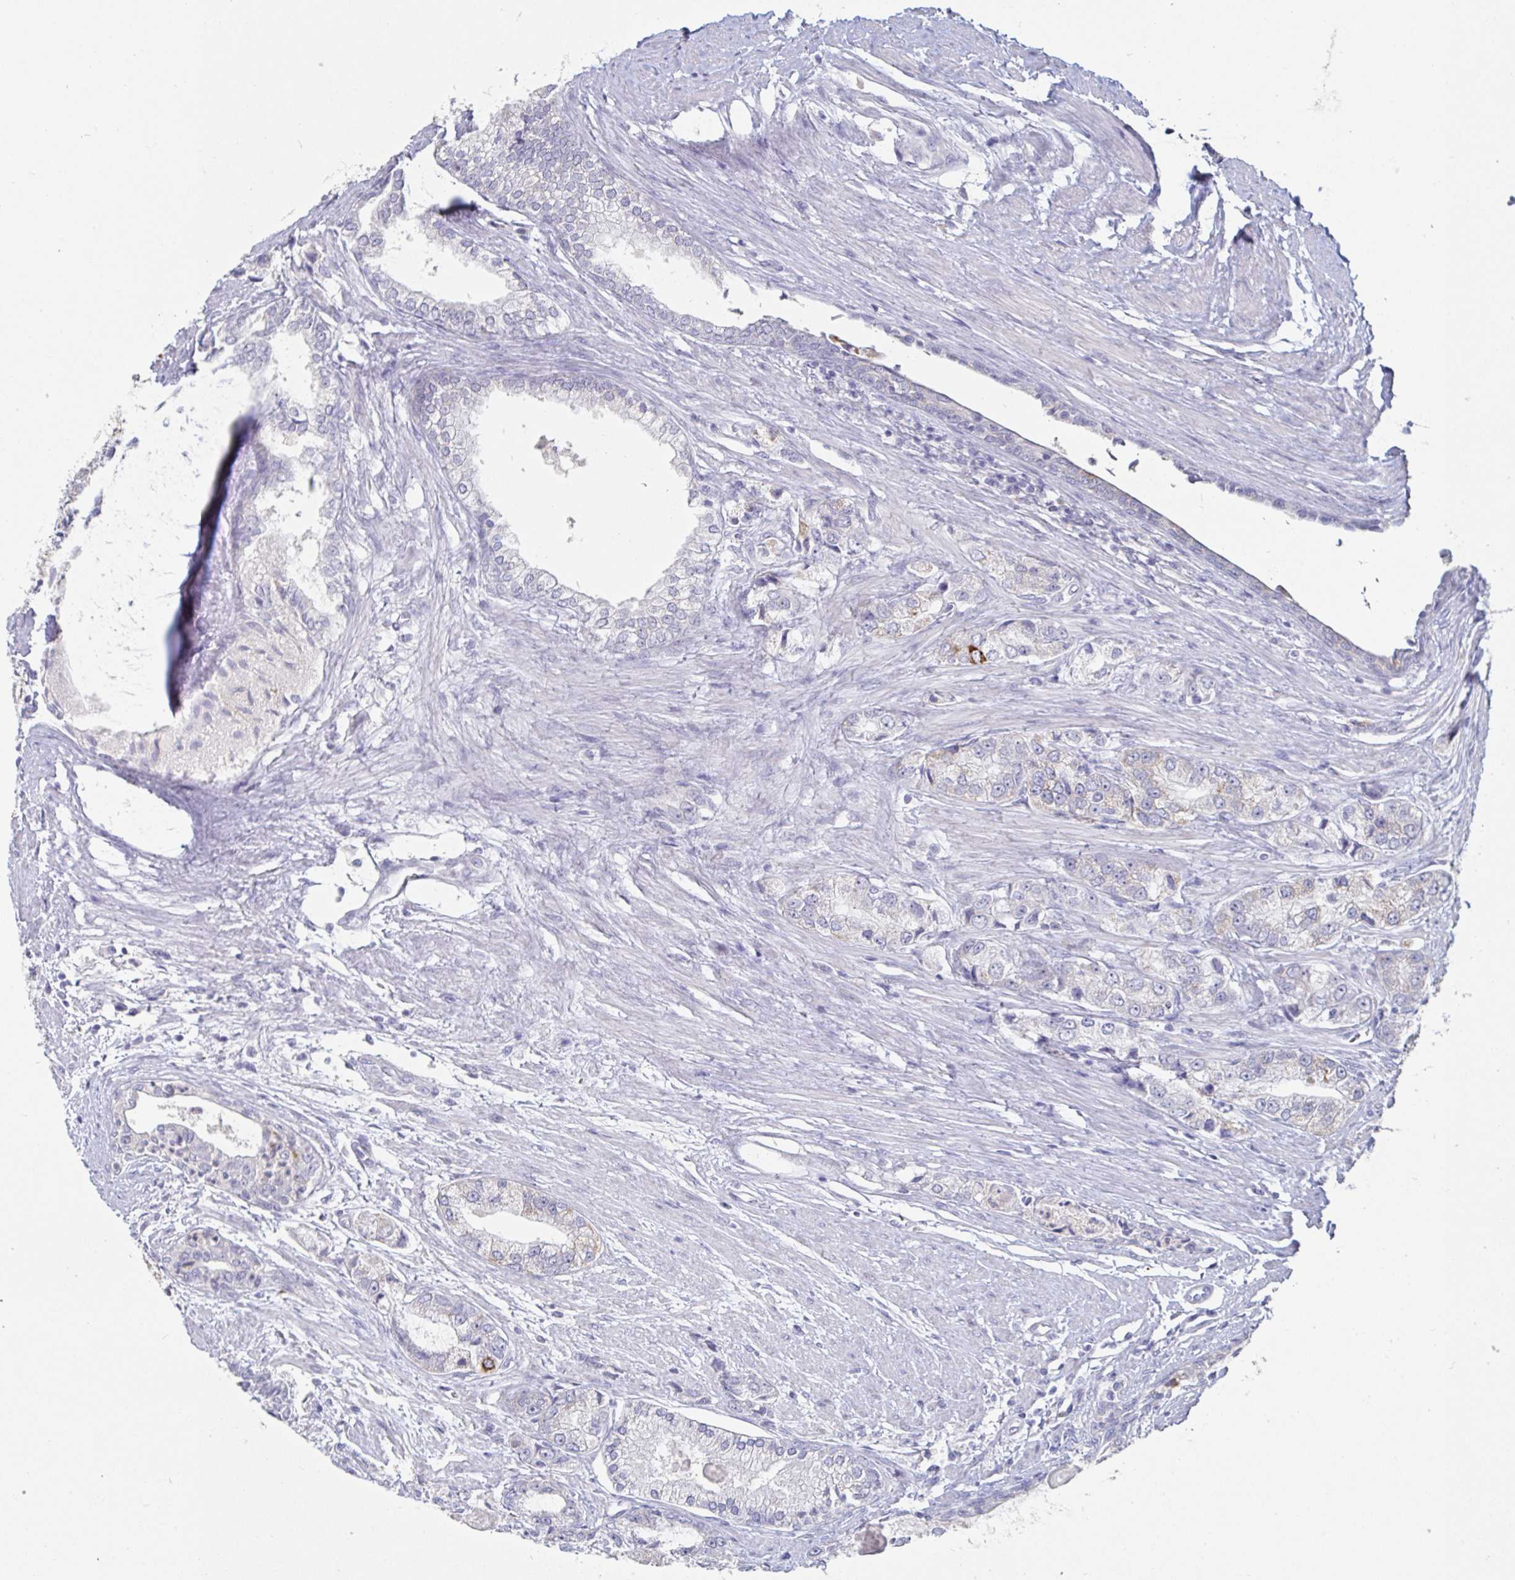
{"staining": {"intensity": "moderate", "quantity": "<25%", "location": "cytoplasmic/membranous"}, "tissue": "prostate cancer", "cell_type": "Tumor cells", "image_type": "cancer", "snomed": [{"axis": "morphology", "description": "Adenocarcinoma, Low grade"}, {"axis": "topography", "description": "Prostate"}], "caption": "A brown stain labels moderate cytoplasmic/membranous staining of a protein in human prostate cancer tumor cells. (DAB (3,3'-diaminobenzidine) IHC with brightfield microscopy, high magnification).", "gene": "SPPL3", "patient": {"sex": "male", "age": 69}}